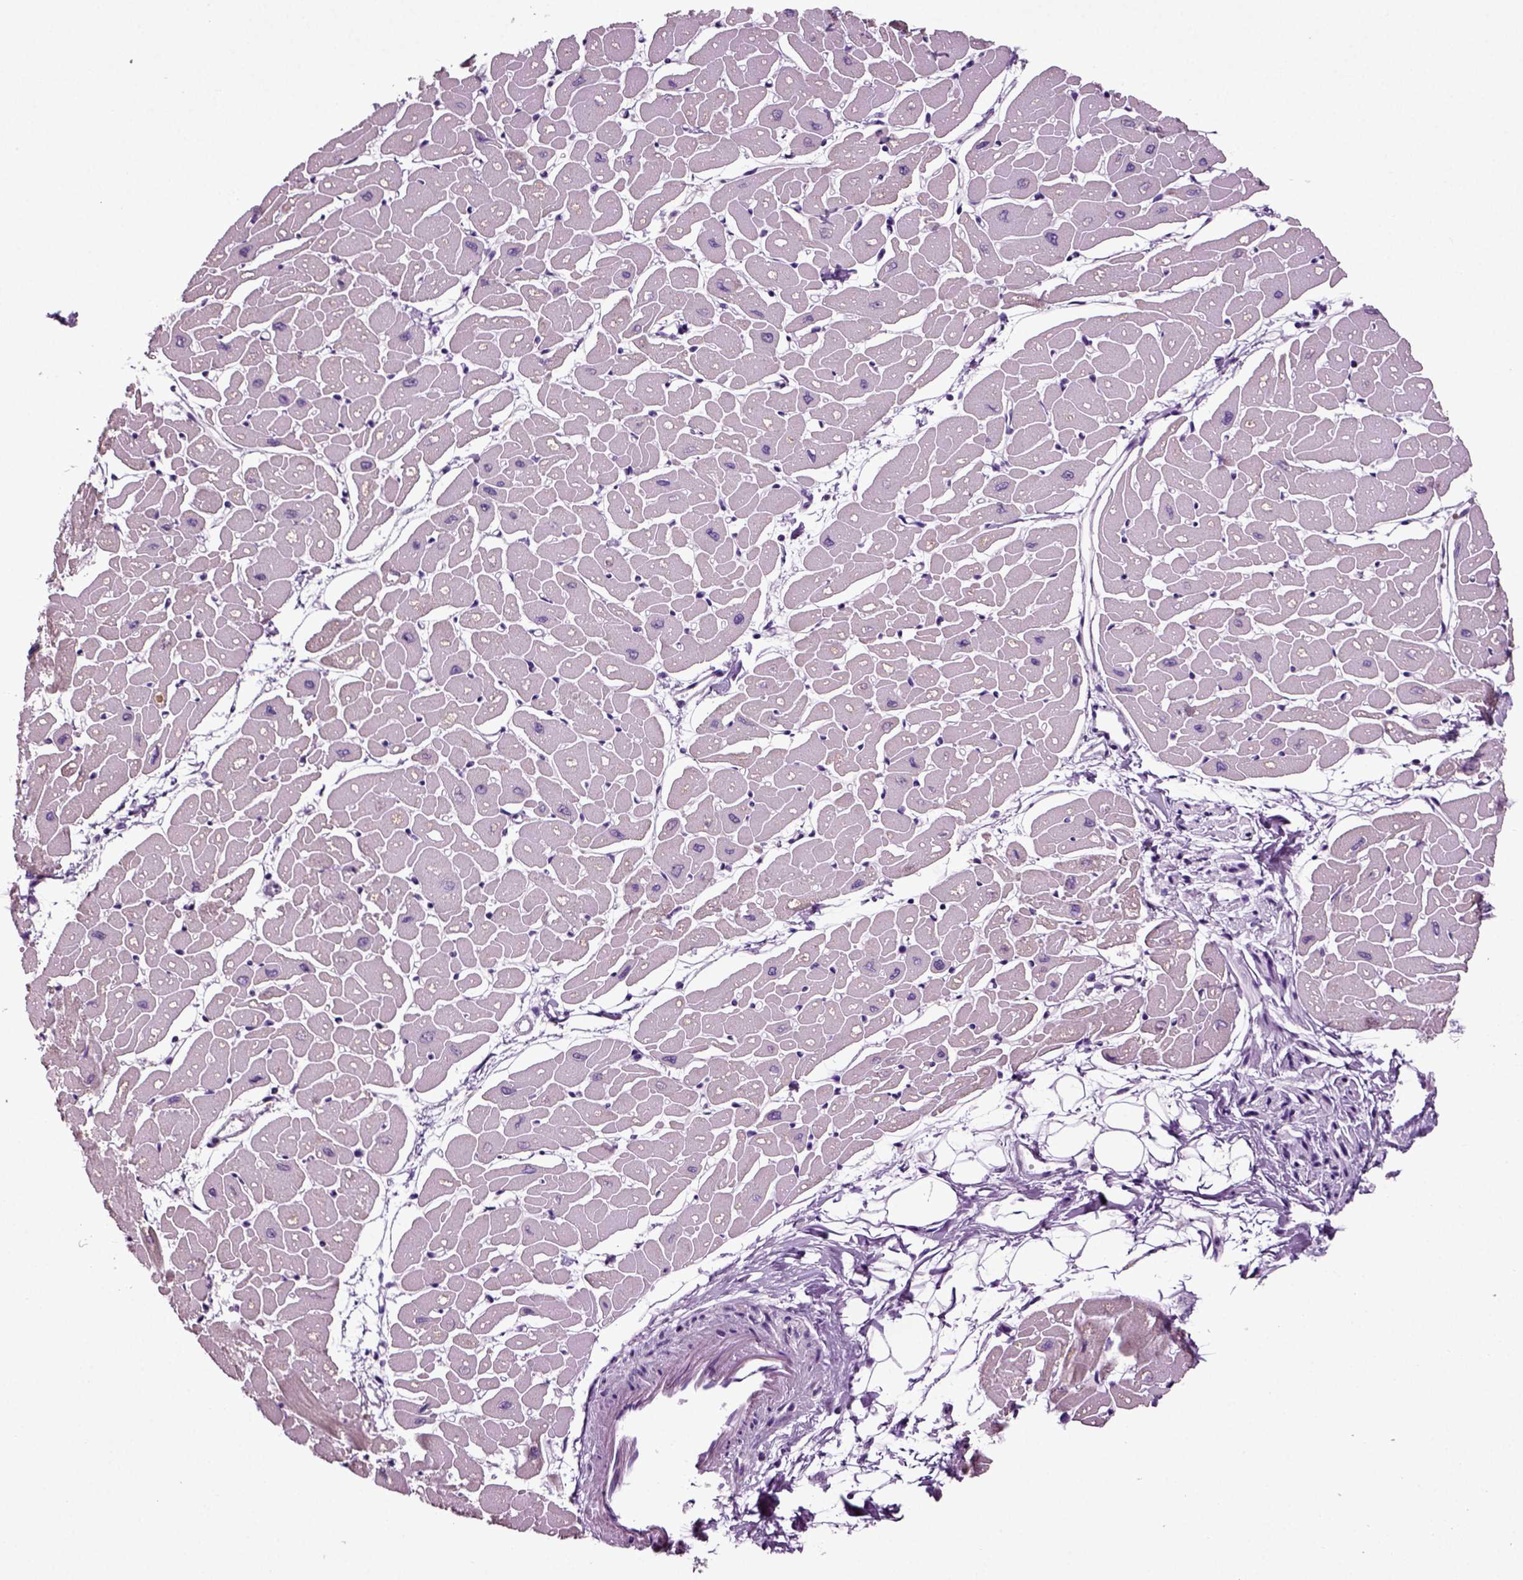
{"staining": {"intensity": "negative", "quantity": "none", "location": "none"}, "tissue": "heart muscle", "cell_type": "Cardiomyocytes", "image_type": "normal", "snomed": [{"axis": "morphology", "description": "Normal tissue, NOS"}, {"axis": "topography", "description": "Heart"}], "caption": "High power microscopy micrograph of an IHC histopathology image of normal heart muscle, revealing no significant positivity in cardiomyocytes.", "gene": "SPATA17", "patient": {"sex": "male", "age": 57}}